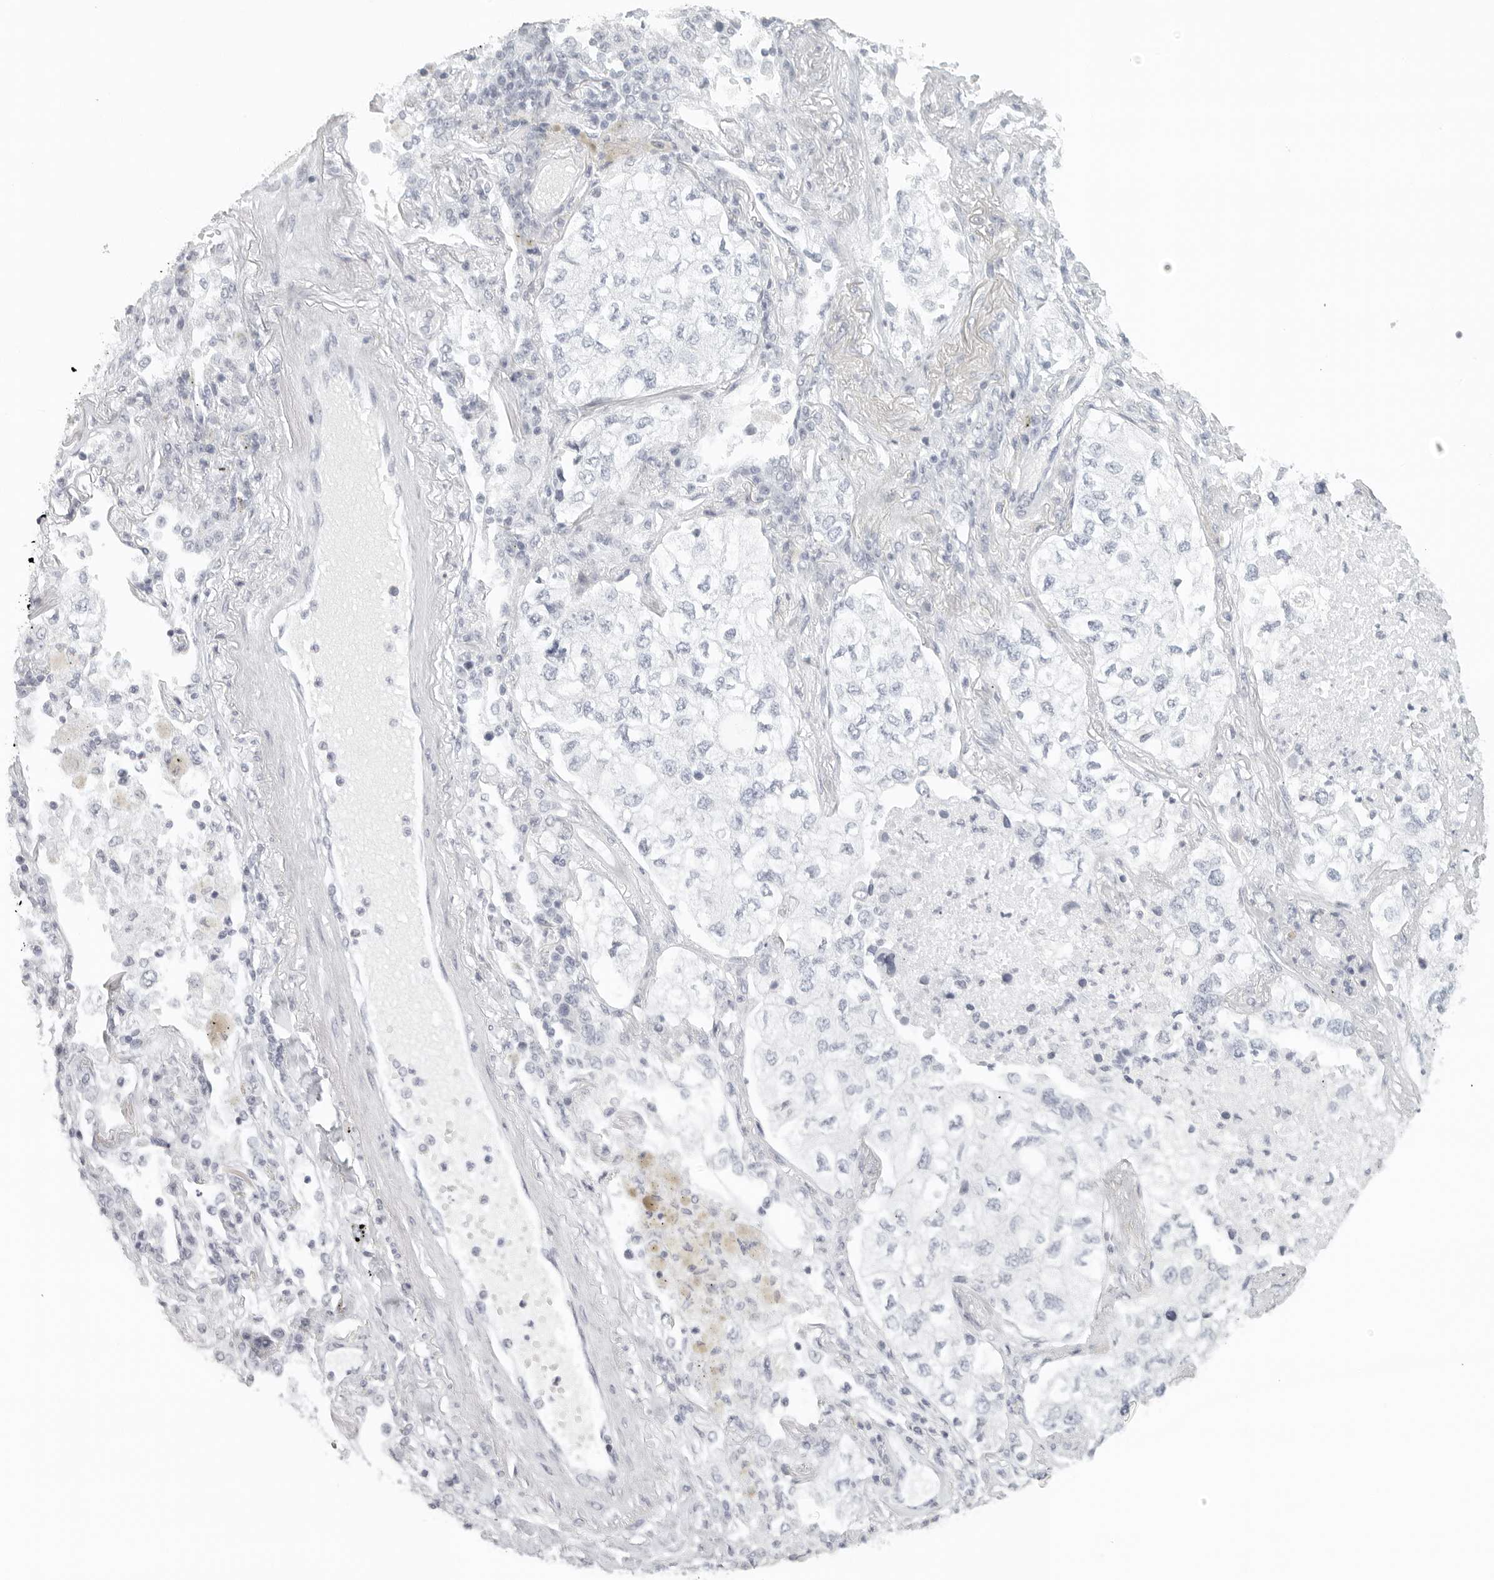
{"staining": {"intensity": "negative", "quantity": "none", "location": "none"}, "tissue": "lung cancer", "cell_type": "Tumor cells", "image_type": "cancer", "snomed": [{"axis": "morphology", "description": "Adenocarcinoma, NOS"}, {"axis": "topography", "description": "Lung"}], "caption": "Micrograph shows no protein positivity in tumor cells of lung cancer tissue.", "gene": "RPS6KC1", "patient": {"sex": "male", "age": 63}}